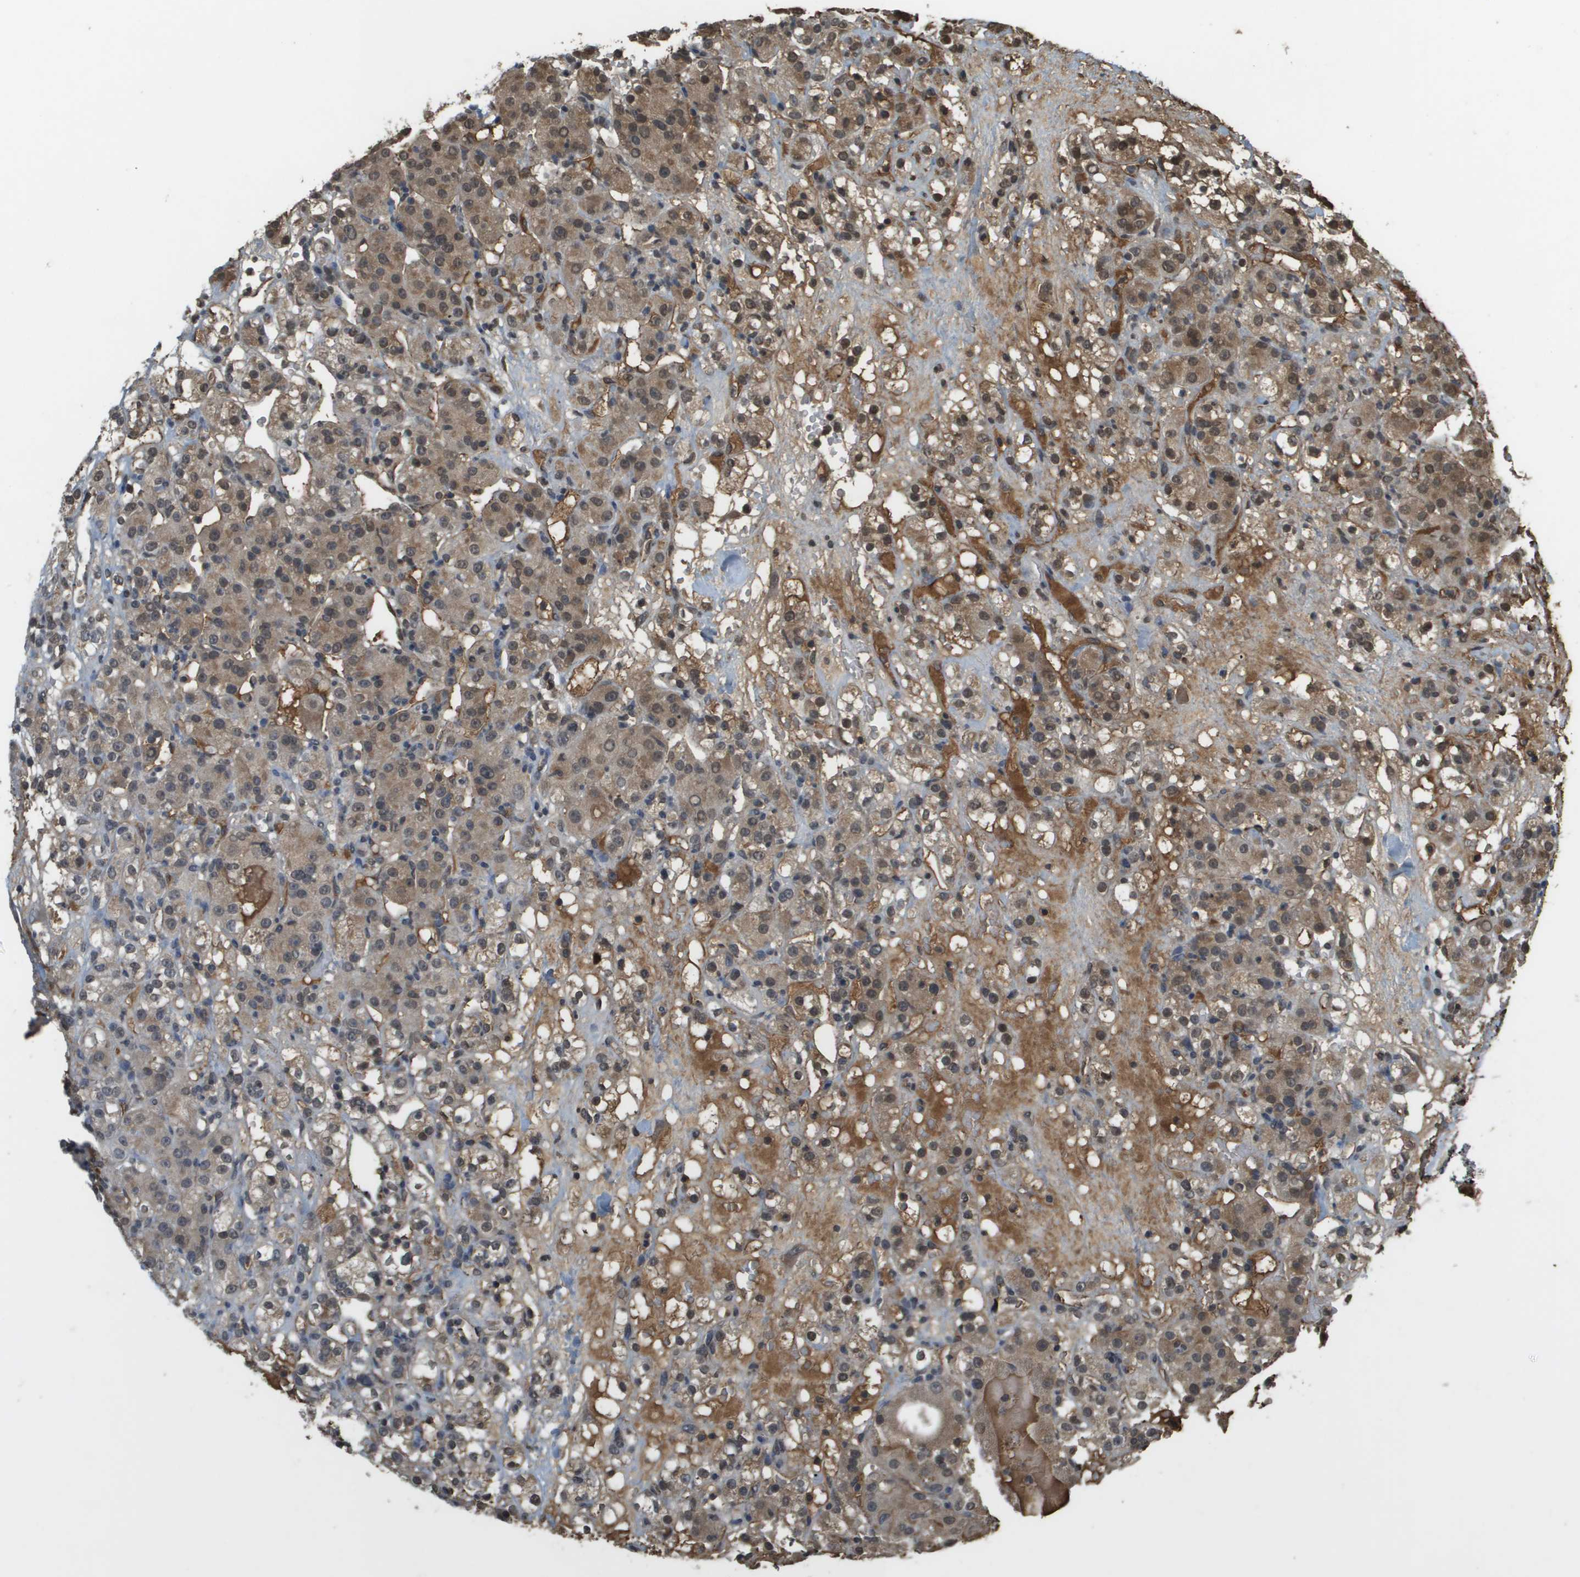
{"staining": {"intensity": "moderate", "quantity": "25%-75%", "location": "cytoplasmic/membranous"}, "tissue": "renal cancer", "cell_type": "Tumor cells", "image_type": "cancer", "snomed": [{"axis": "morphology", "description": "Normal tissue, NOS"}, {"axis": "morphology", "description": "Adenocarcinoma, NOS"}, {"axis": "topography", "description": "Kidney"}], "caption": "Protein analysis of renal cancer tissue shows moderate cytoplasmic/membranous expression in approximately 25%-75% of tumor cells.", "gene": "NDRG2", "patient": {"sex": "male", "age": 61}}